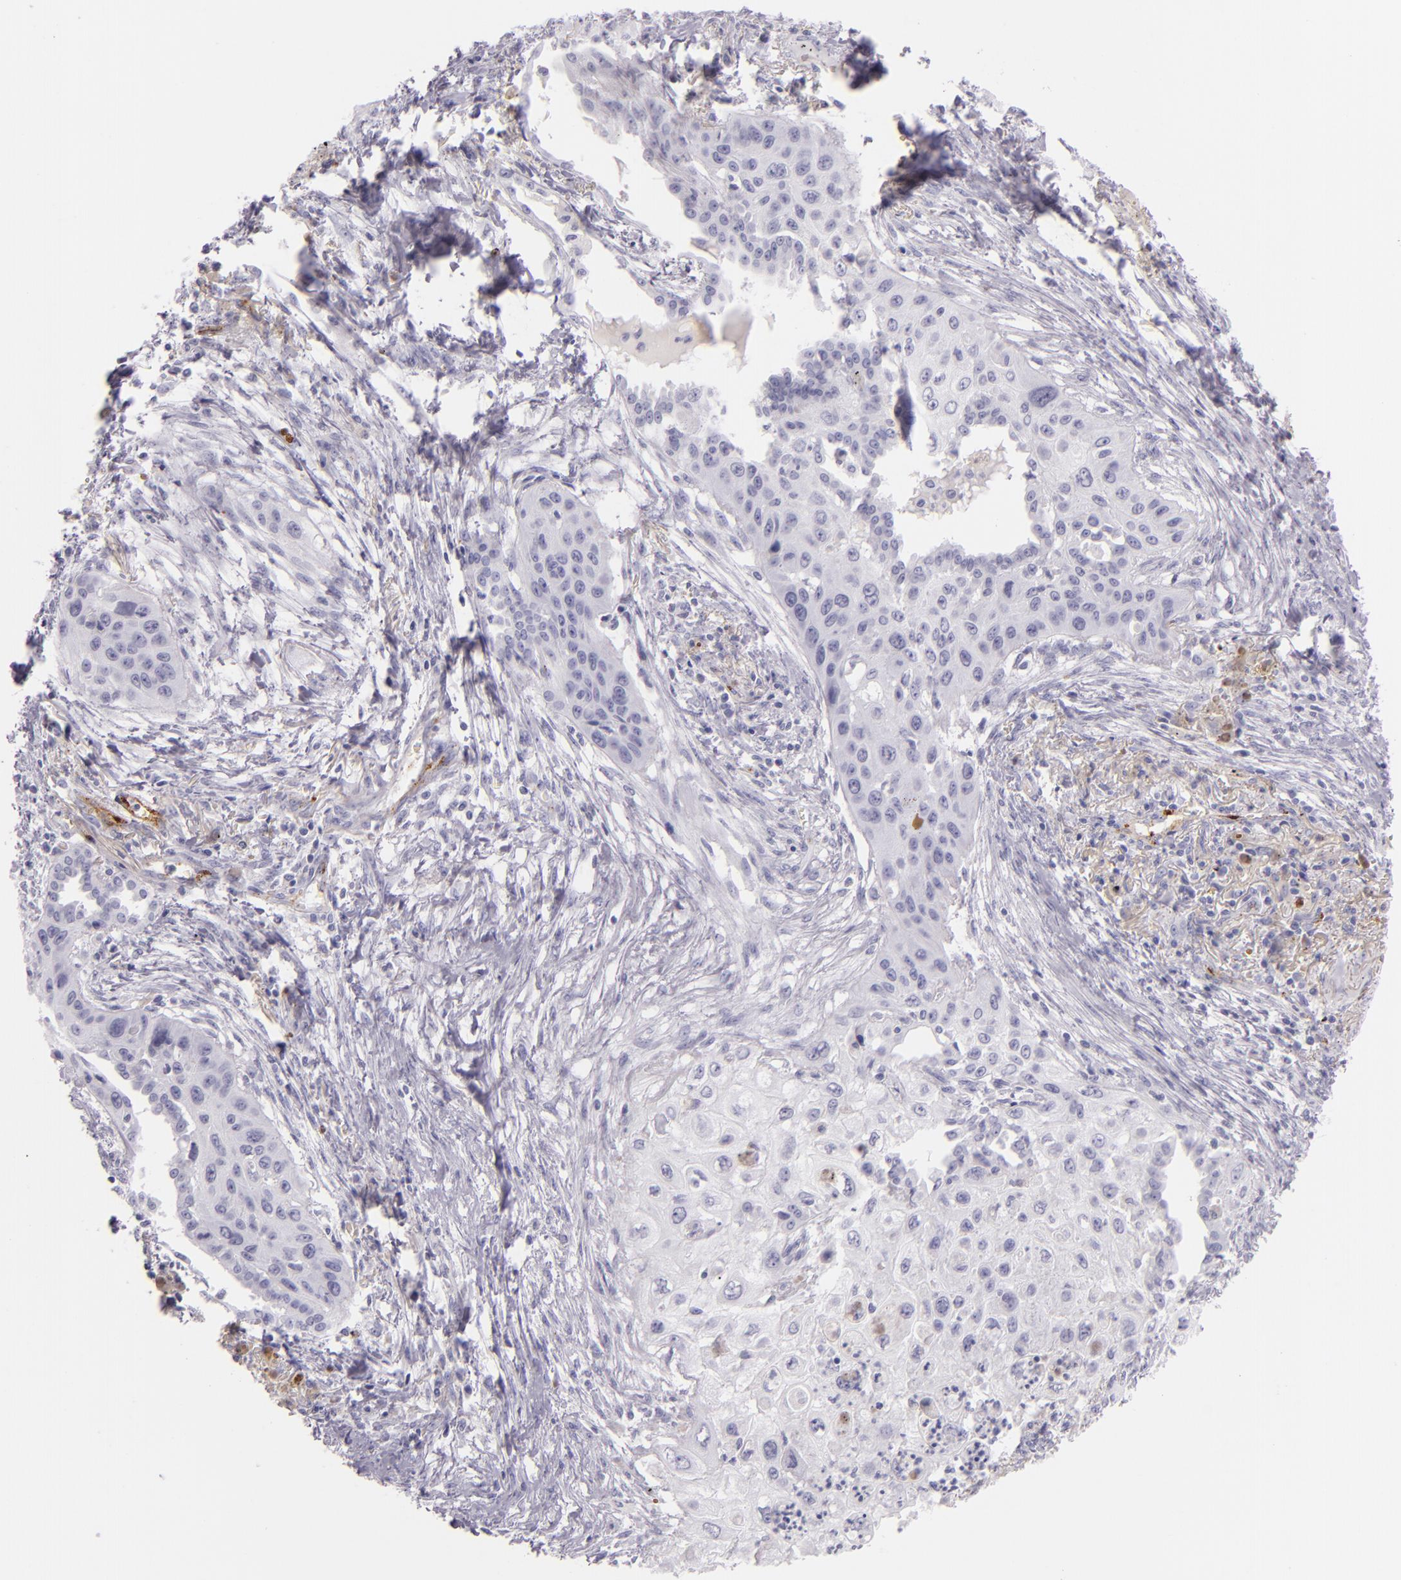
{"staining": {"intensity": "negative", "quantity": "none", "location": "none"}, "tissue": "lung cancer", "cell_type": "Tumor cells", "image_type": "cancer", "snomed": [{"axis": "morphology", "description": "Squamous cell carcinoma, NOS"}, {"axis": "topography", "description": "Lung"}], "caption": "Lung cancer (squamous cell carcinoma) was stained to show a protein in brown. There is no significant positivity in tumor cells.", "gene": "SELP", "patient": {"sex": "male", "age": 71}}